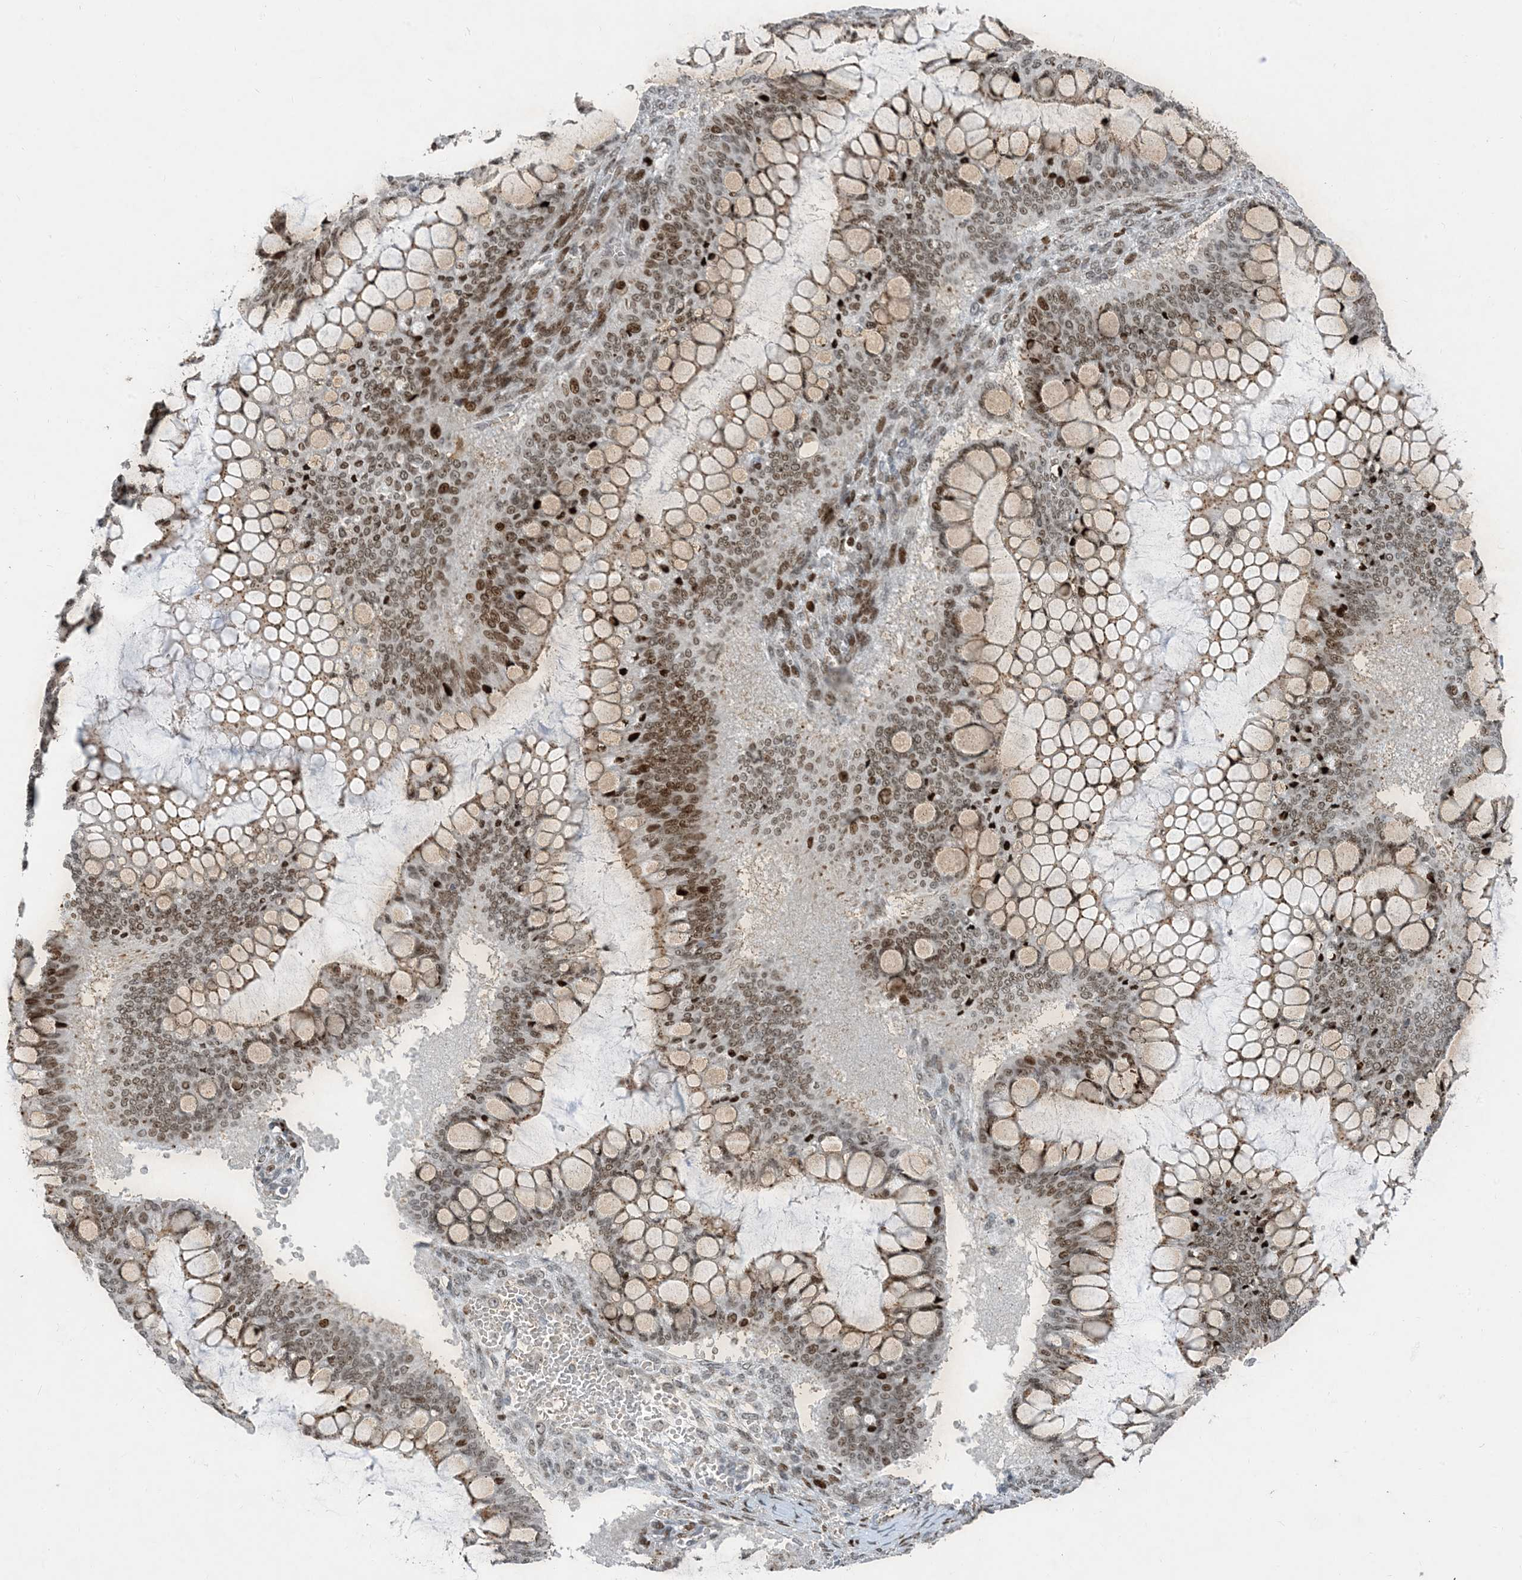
{"staining": {"intensity": "moderate", "quantity": ">75%", "location": "cytoplasmic/membranous,nuclear"}, "tissue": "ovarian cancer", "cell_type": "Tumor cells", "image_type": "cancer", "snomed": [{"axis": "morphology", "description": "Cystadenocarcinoma, mucinous, NOS"}, {"axis": "topography", "description": "Ovary"}], "caption": "Immunohistochemistry staining of ovarian cancer, which displays medium levels of moderate cytoplasmic/membranous and nuclear staining in about >75% of tumor cells indicating moderate cytoplasmic/membranous and nuclear protein positivity. The staining was performed using DAB (3,3'-diaminobenzidine) (brown) for protein detection and nuclei were counterstained in hematoxylin (blue).", "gene": "SLC25A53", "patient": {"sex": "female", "age": 73}}